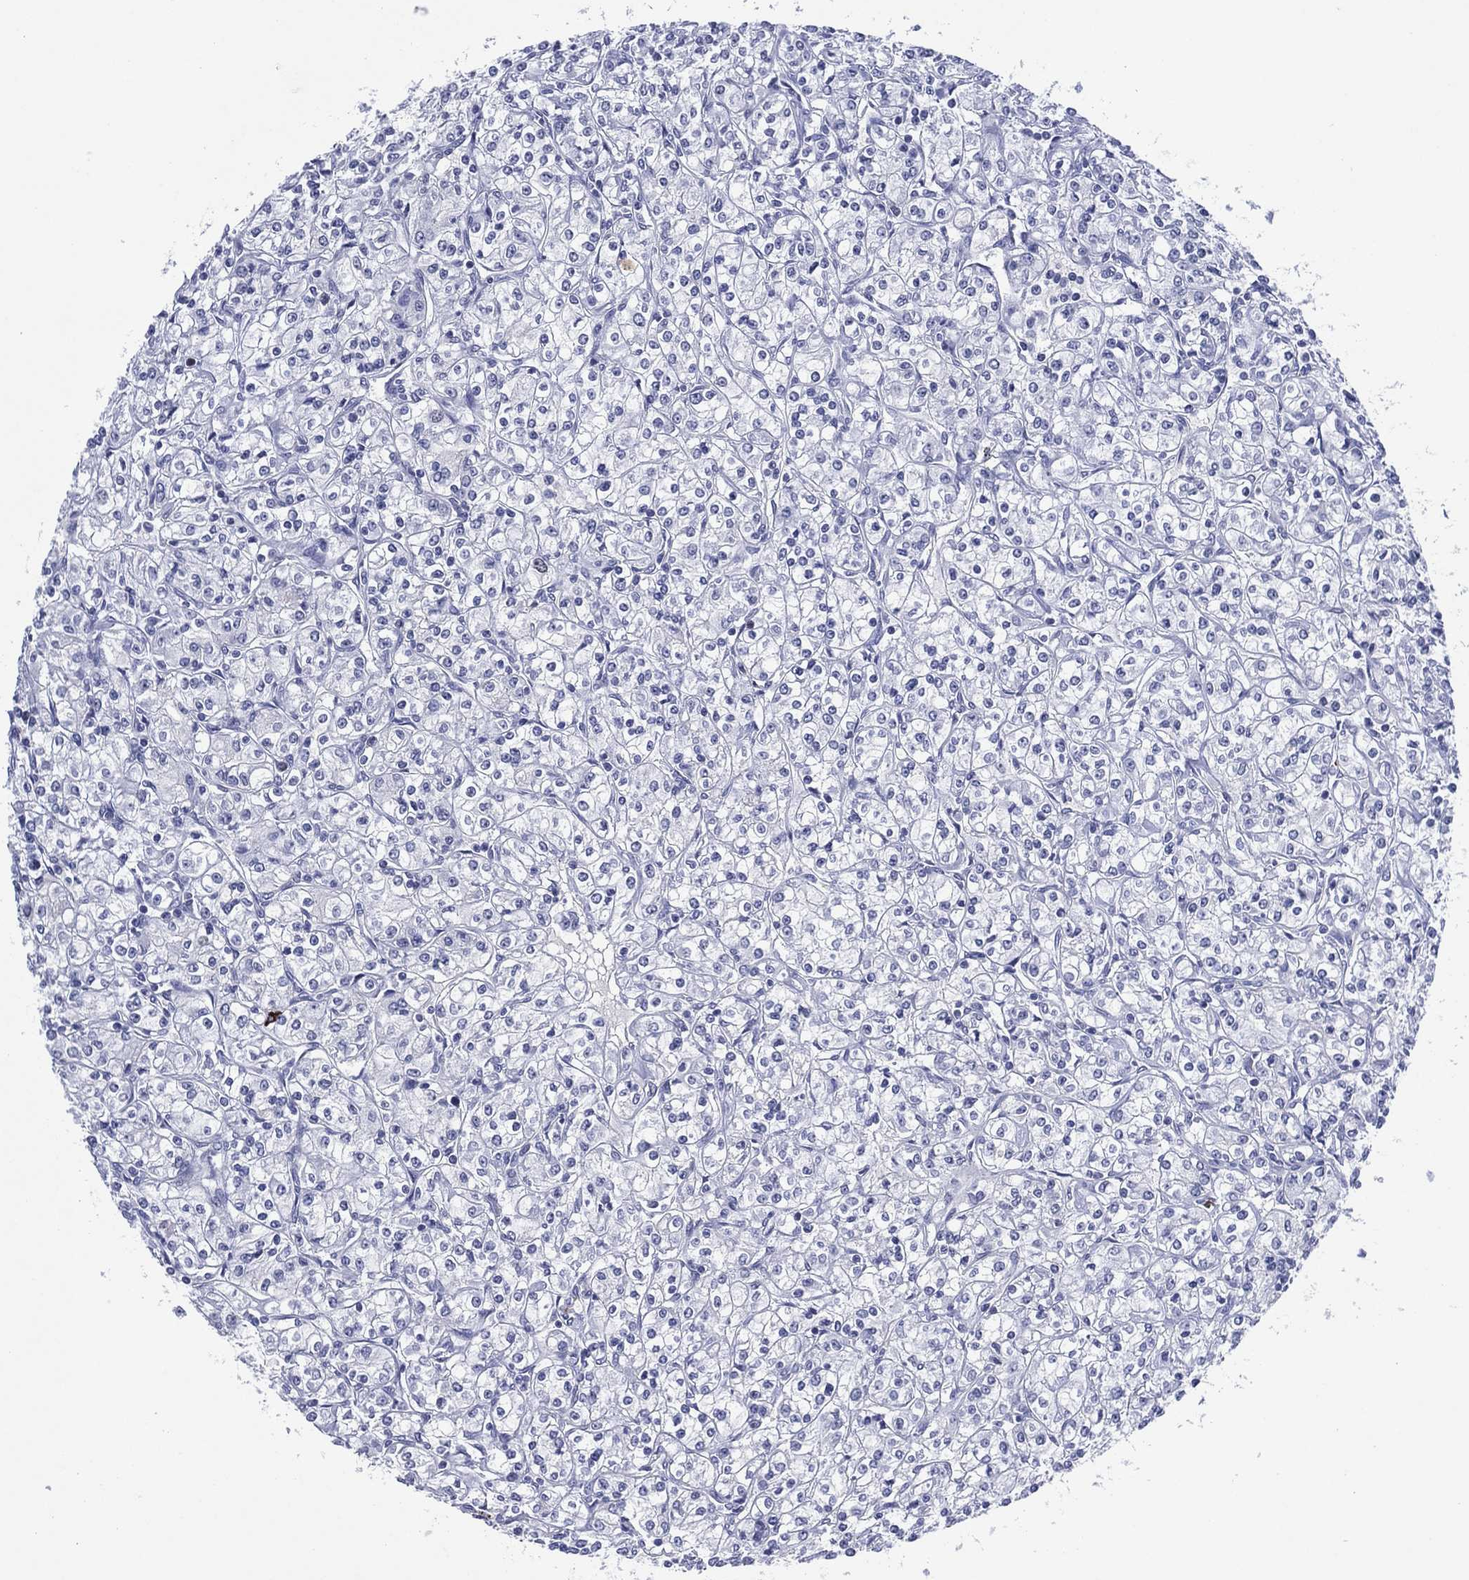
{"staining": {"intensity": "negative", "quantity": "none", "location": "none"}, "tissue": "renal cancer", "cell_type": "Tumor cells", "image_type": "cancer", "snomed": [{"axis": "morphology", "description": "Adenocarcinoma, NOS"}, {"axis": "topography", "description": "Kidney"}], "caption": "A histopathology image of renal adenocarcinoma stained for a protein demonstrates no brown staining in tumor cells.", "gene": "GATA6", "patient": {"sex": "male", "age": 77}}